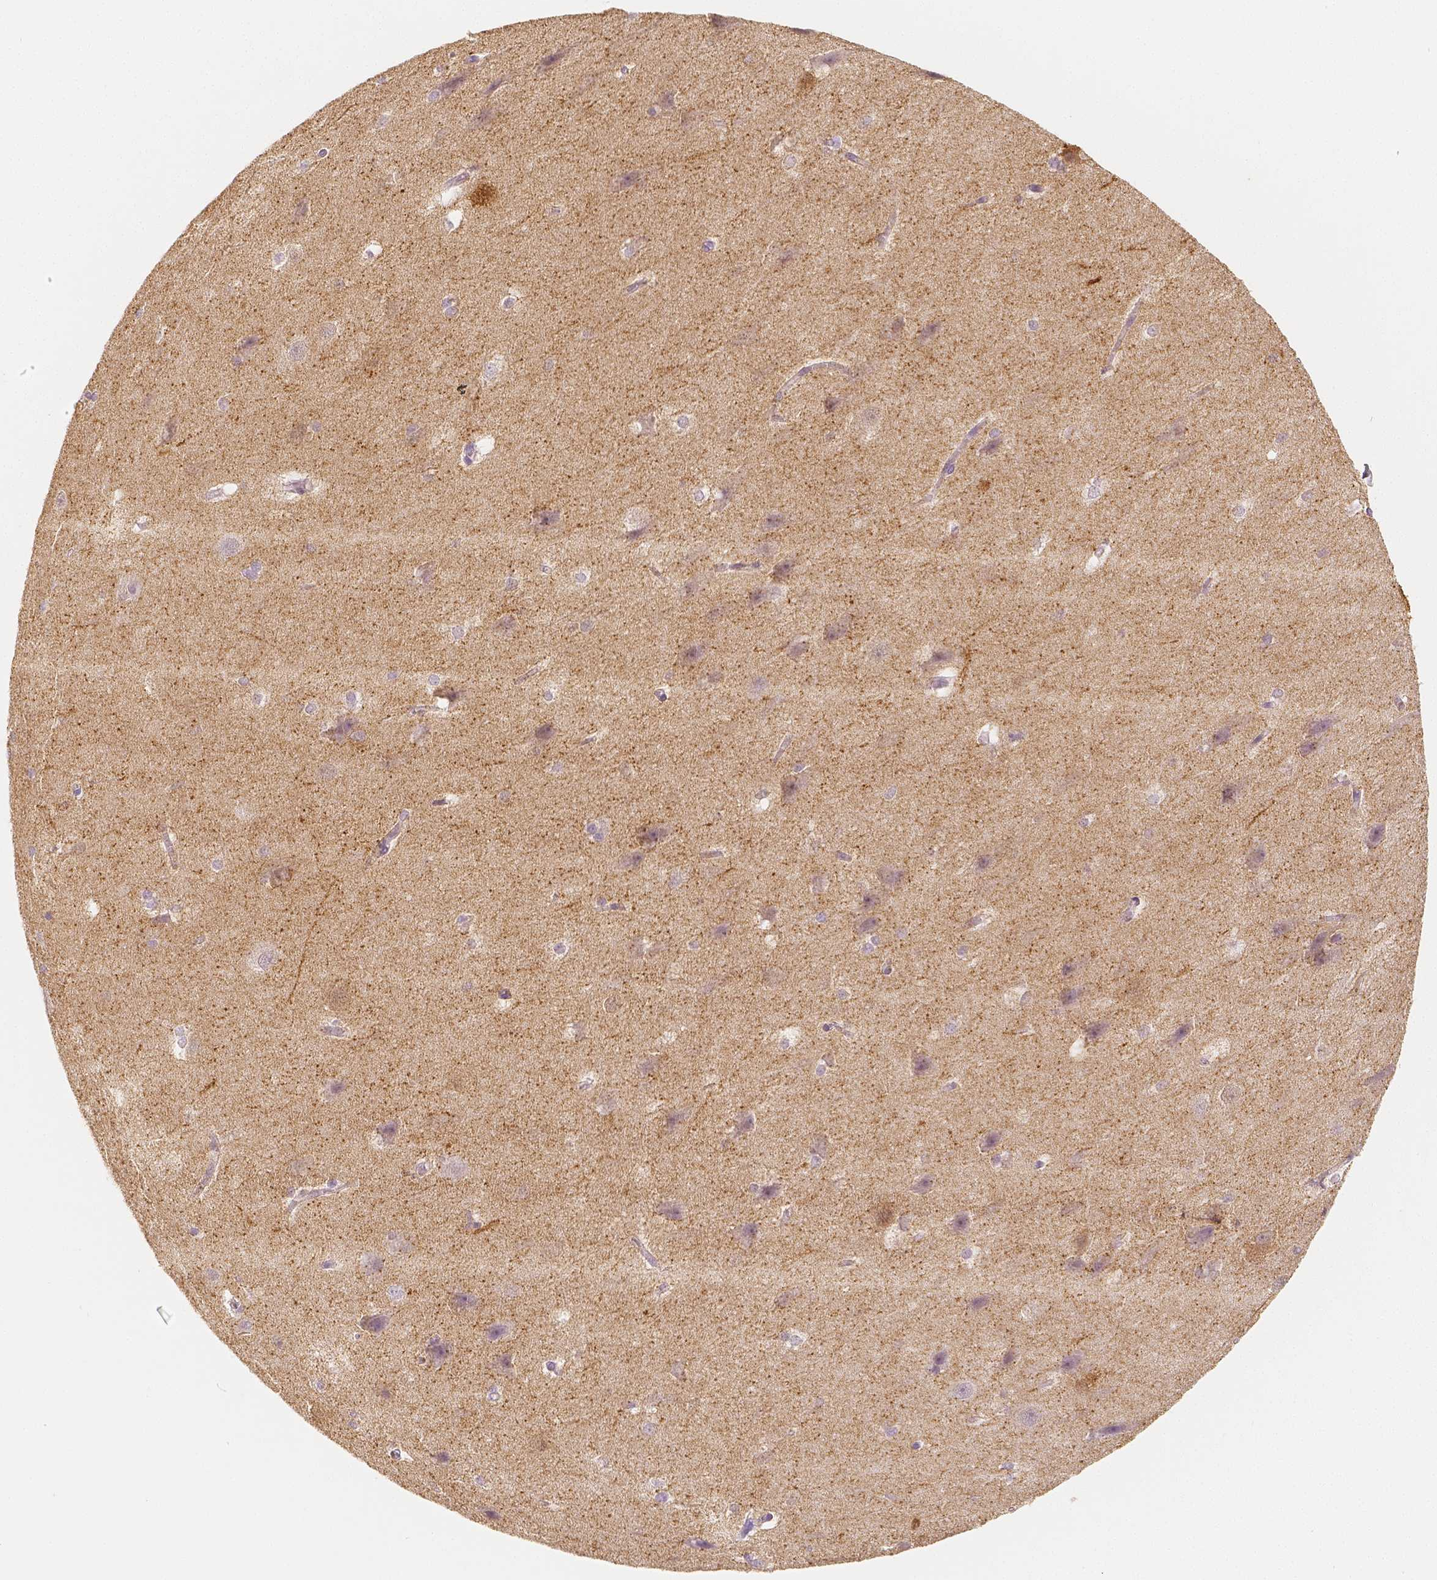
{"staining": {"intensity": "moderate", "quantity": ">75%", "location": "cytoplasmic/membranous"}, "tissue": "hippocampus", "cell_type": "Glial cells", "image_type": "normal", "snomed": [{"axis": "morphology", "description": "Normal tissue, NOS"}, {"axis": "topography", "description": "Cerebral cortex"}, {"axis": "topography", "description": "Hippocampus"}], "caption": "A medium amount of moderate cytoplasmic/membranous positivity is seen in about >75% of glial cells in normal hippocampus.", "gene": "NECAB2", "patient": {"sex": "female", "age": 19}}